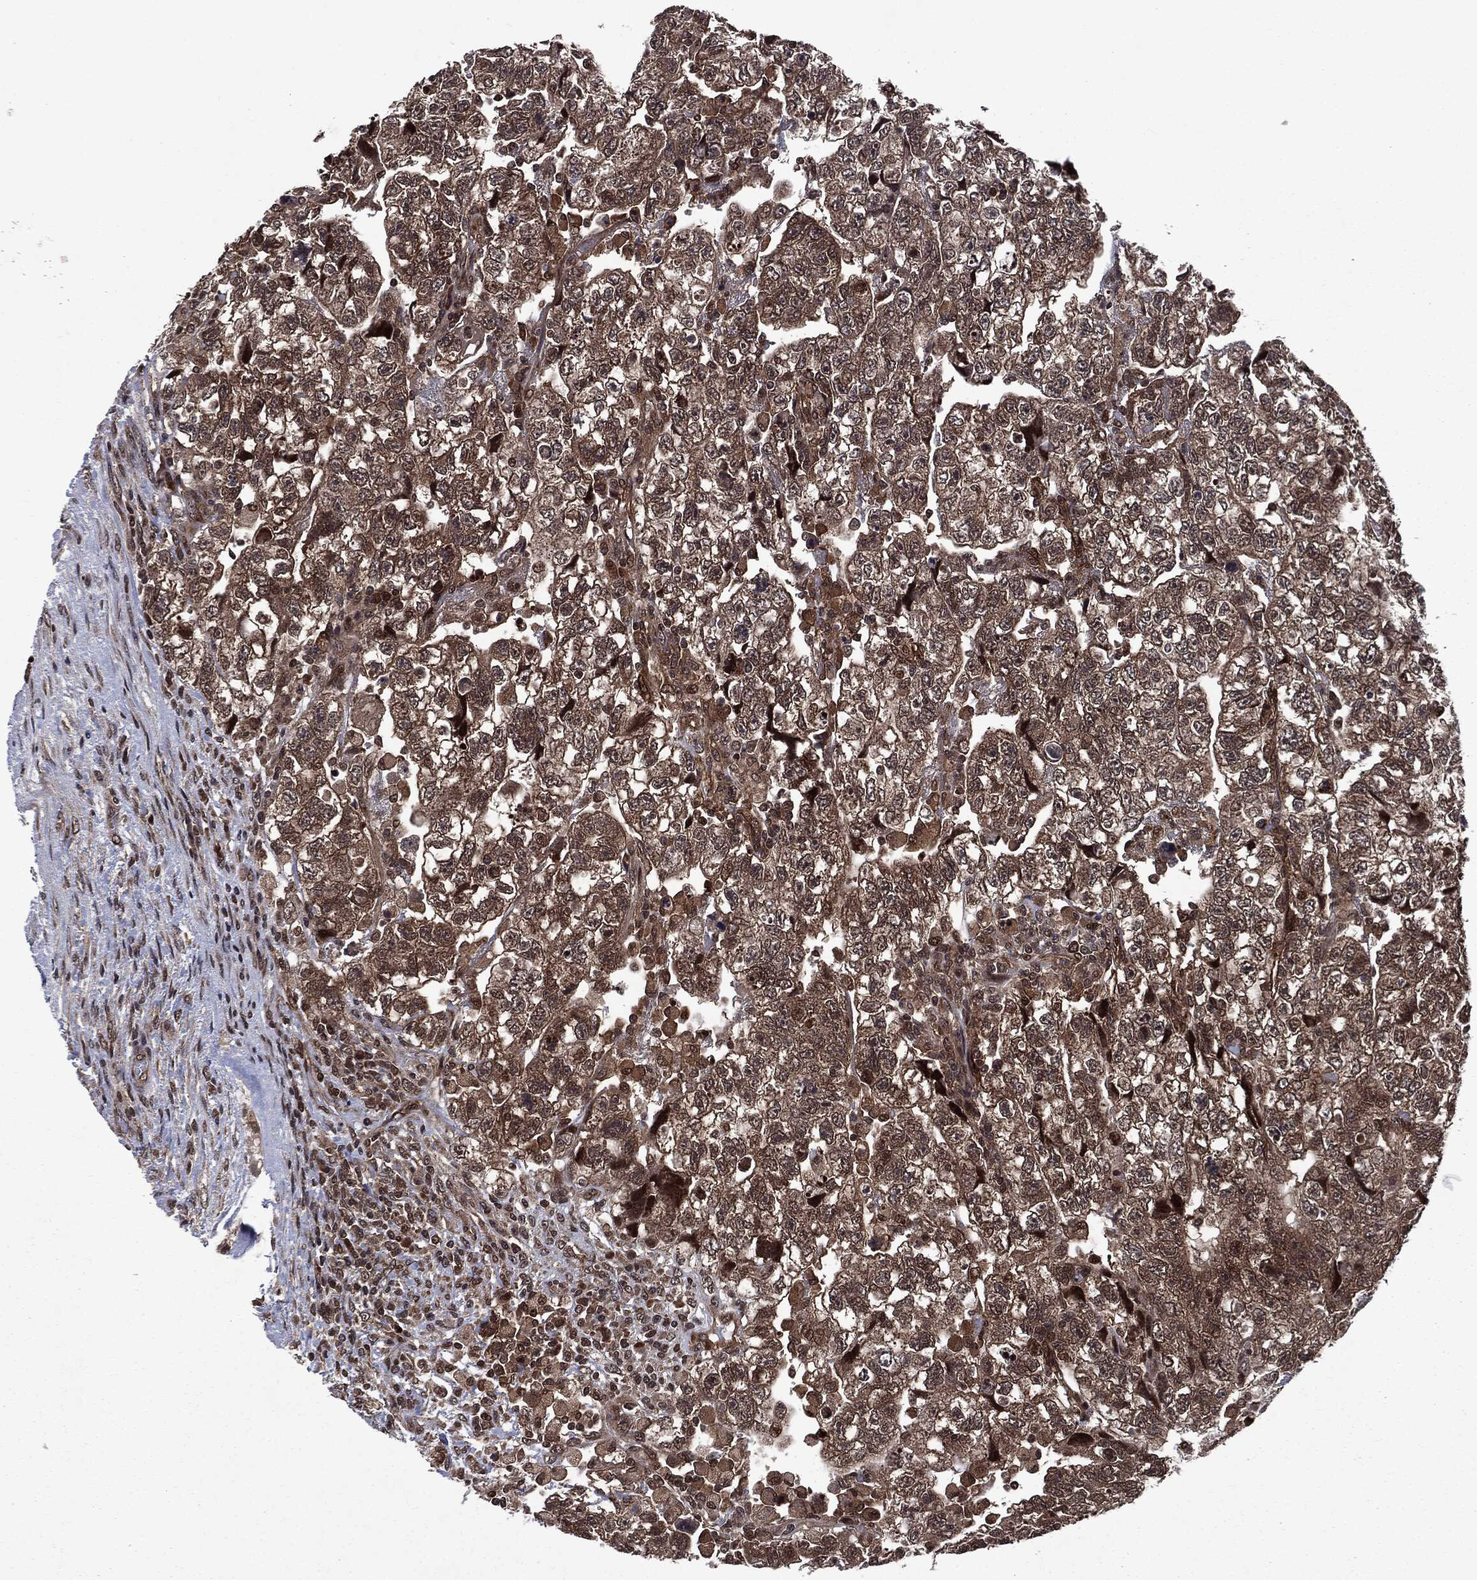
{"staining": {"intensity": "strong", "quantity": "25%-75%", "location": "cytoplasmic/membranous,nuclear"}, "tissue": "testis cancer", "cell_type": "Tumor cells", "image_type": "cancer", "snomed": [{"axis": "morphology", "description": "Normal tissue, NOS"}, {"axis": "morphology", "description": "Carcinoma, Embryonal, NOS"}, {"axis": "topography", "description": "Testis"}], "caption": "Protein staining shows strong cytoplasmic/membranous and nuclear positivity in approximately 25%-75% of tumor cells in embryonal carcinoma (testis). The staining is performed using DAB brown chromogen to label protein expression. The nuclei are counter-stained blue using hematoxylin.", "gene": "STAU2", "patient": {"sex": "male", "age": 36}}